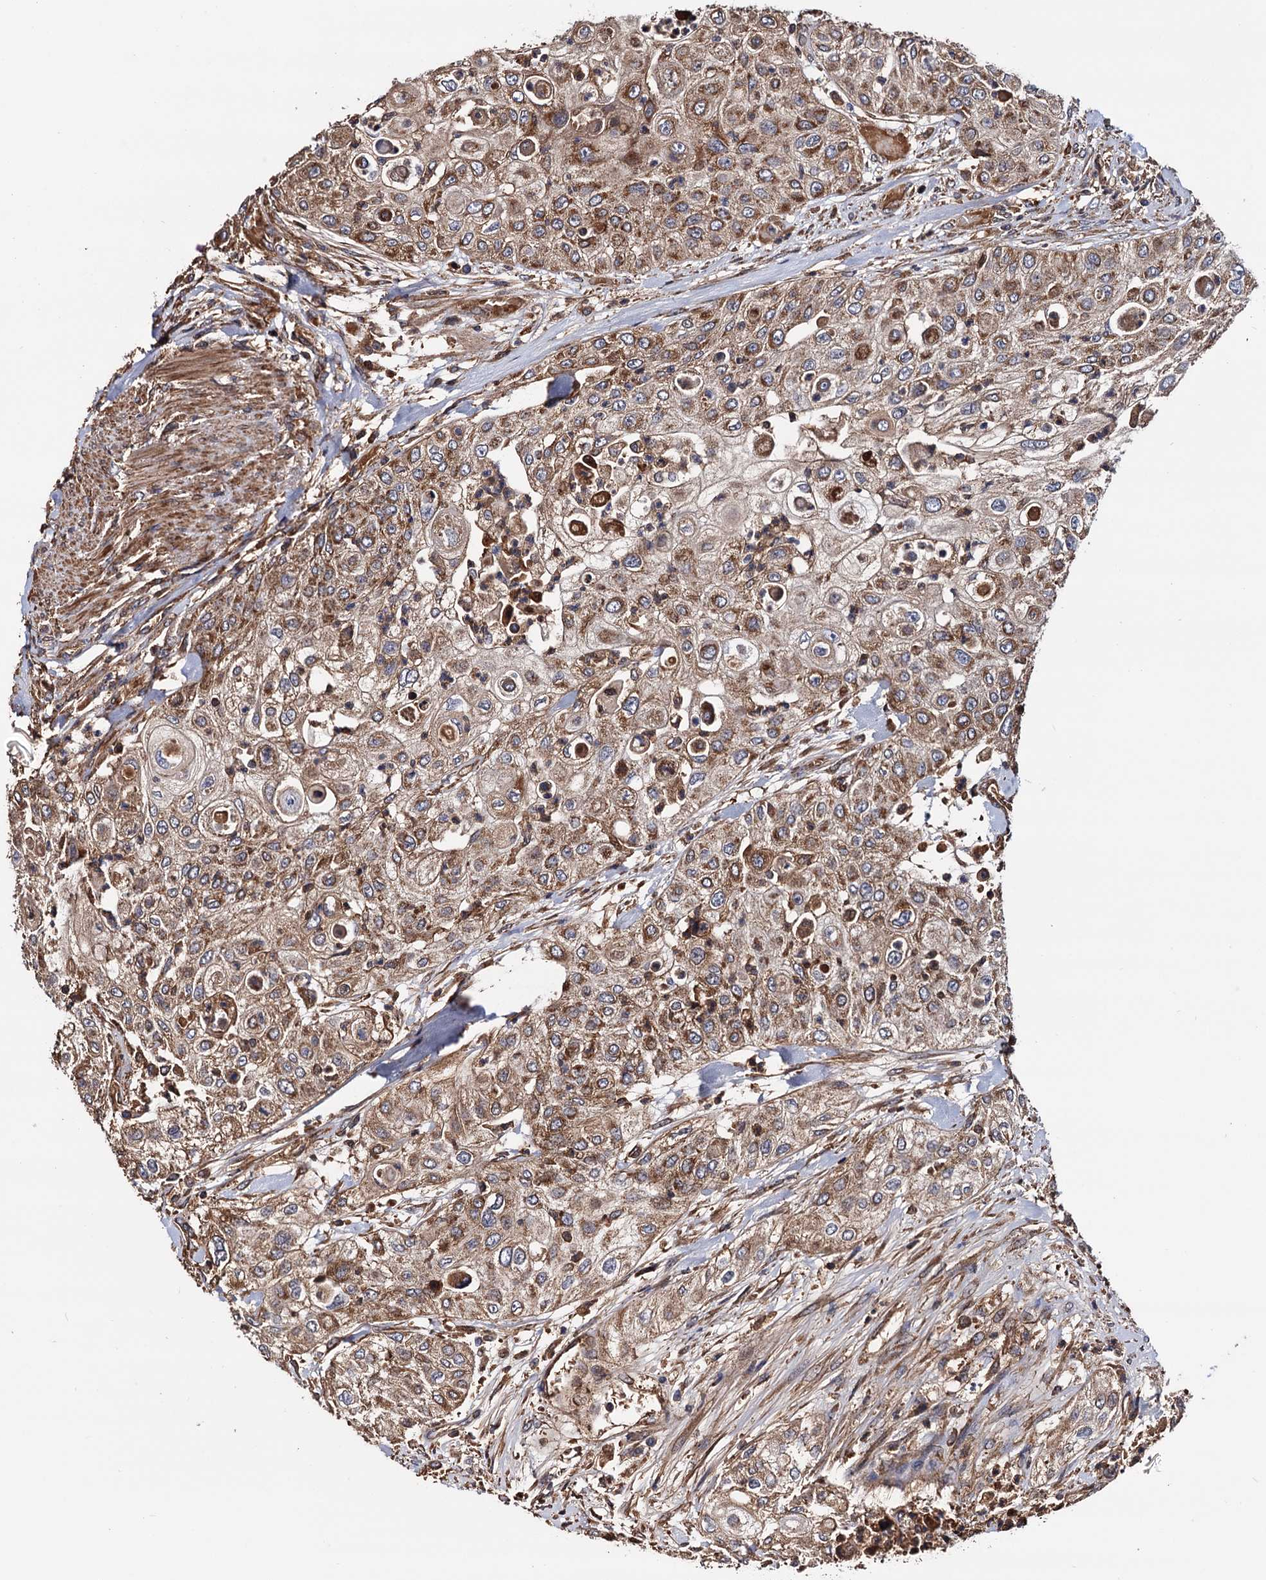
{"staining": {"intensity": "moderate", "quantity": ">75%", "location": "cytoplasmic/membranous"}, "tissue": "urothelial cancer", "cell_type": "Tumor cells", "image_type": "cancer", "snomed": [{"axis": "morphology", "description": "Urothelial carcinoma, High grade"}, {"axis": "topography", "description": "Urinary bladder"}], "caption": "Tumor cells display medium levels of moderate cytoplasmic/membranous staining in approximately >75% of cells in urothelial cancer.", "gene": "MRPL42", "patient": {"sex": "female", "age": 79}}